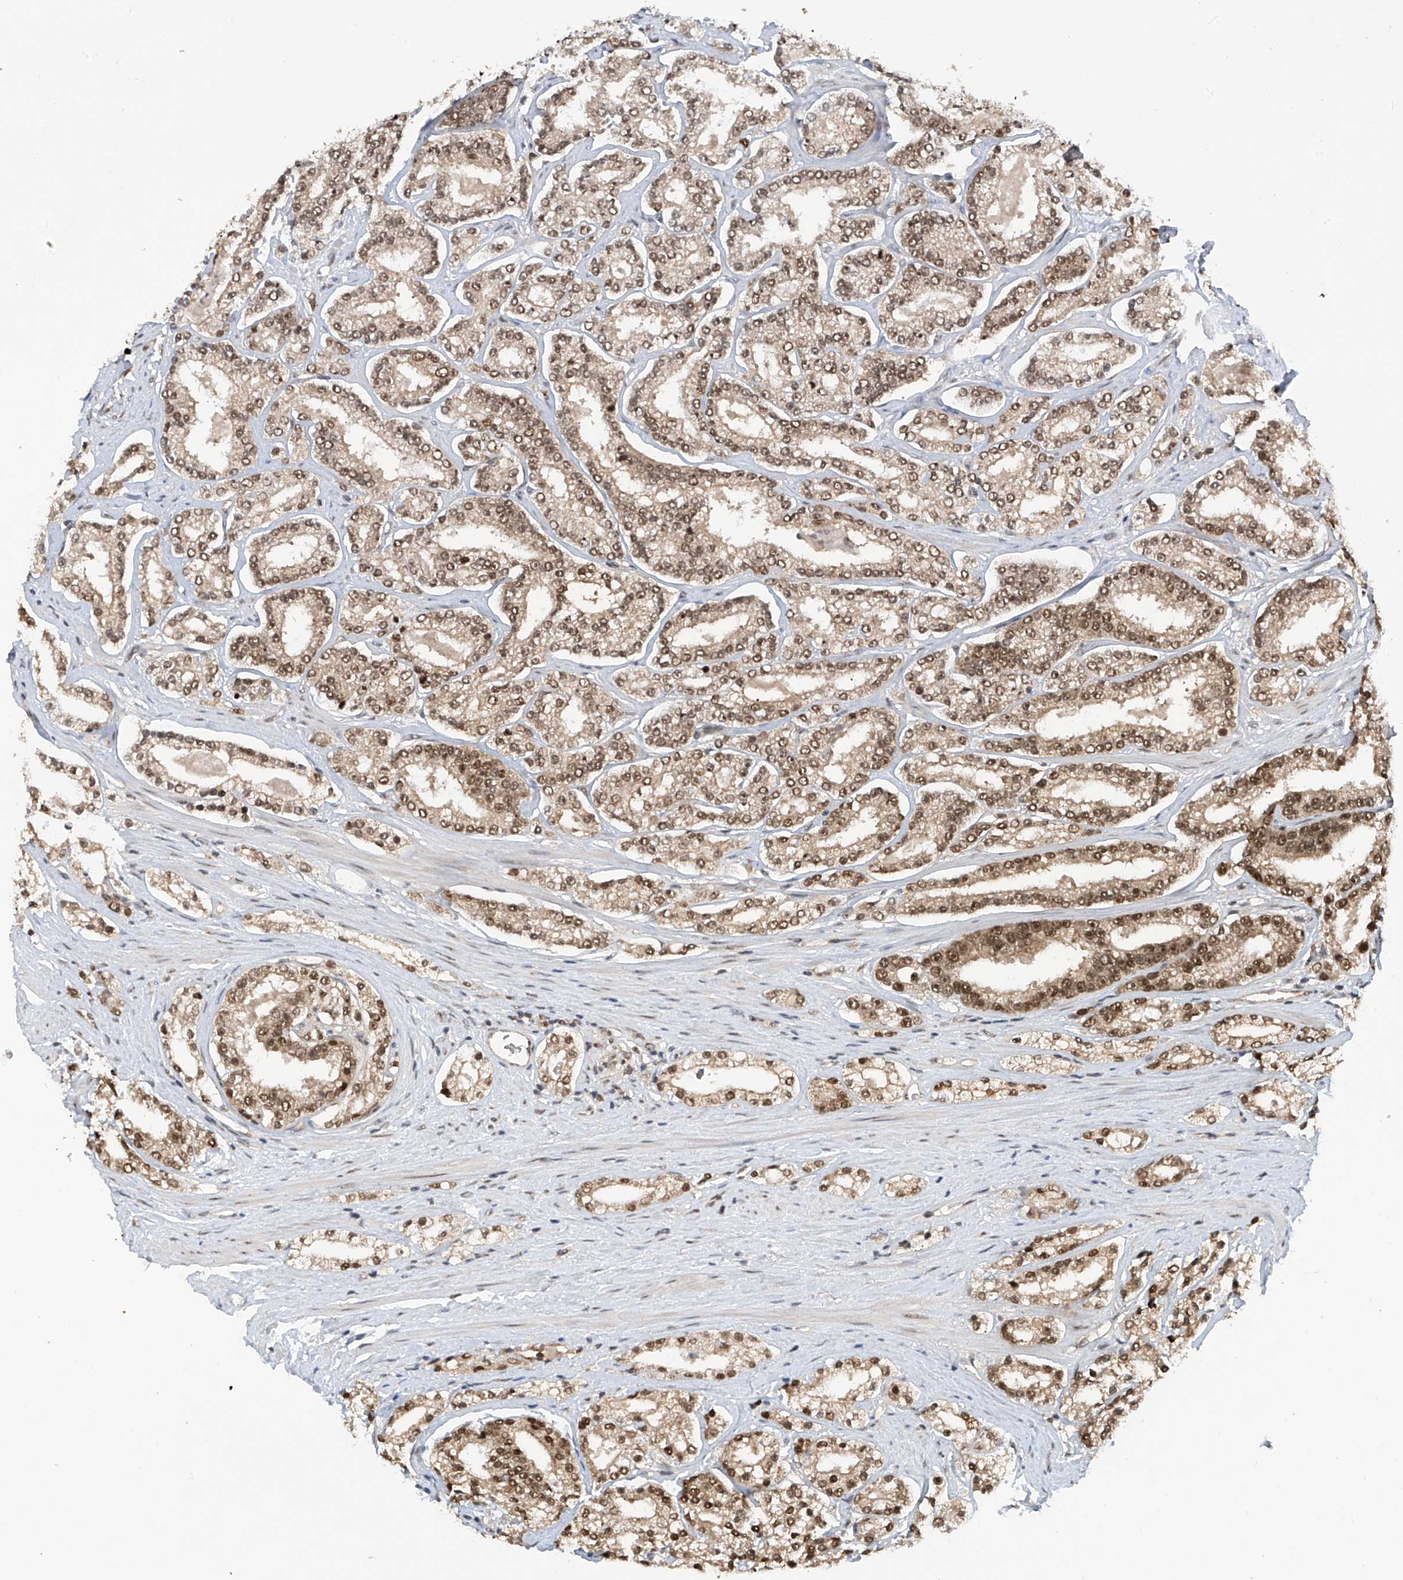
{"staining": {"intensity": "moderate", "quantity": ">75%", "location": "nuclear"}, "tissue": "prostate cancer", "cell_type": "Tumor cells", "image_type": "cancer", "snomed": [{"axis": "morphology", "description": "Normal tissue, NOS"}, {"axis": "morphology", "description": "Adenocarcinoma, High grade"}, {"axis": "topography", "description": "Prostate"}], "caption": "The micrograph displays staining of prostate cancer (adenocarcinoma (high-grade)), revealing moderate nuclear protein staining (brown color) within tumor cells.", "gene": "RPAIN", "patient": {"sex": "male", "age": 83}}